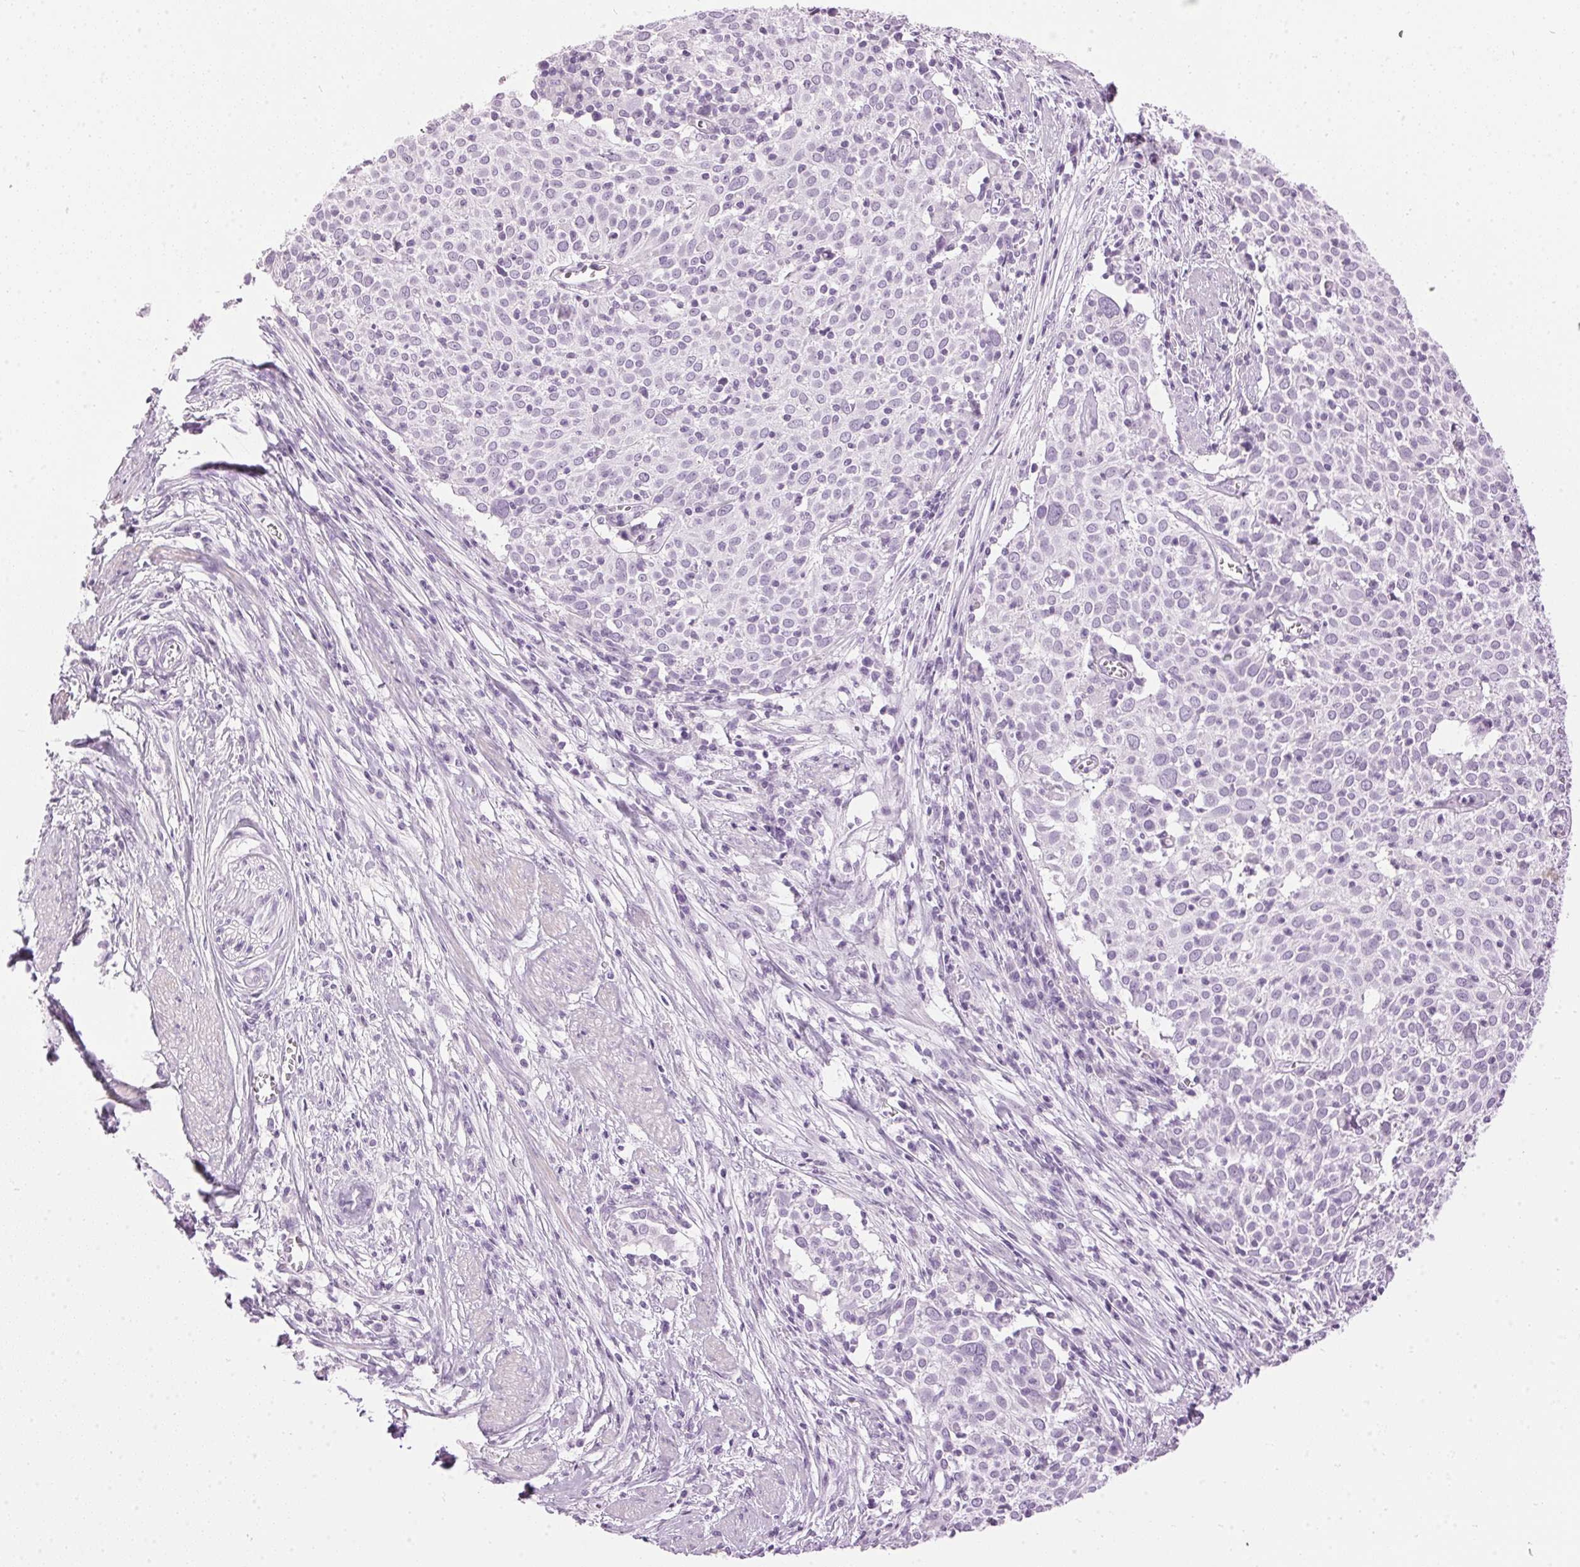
{"staining": {"intensity": "negative", "quantity": "none", "location": "none"}, "tissue": "cervical cancer", "cell_type": "Tumor cells", "image_type": "cancer", "snomed": [{"axis": "morphology", "description": "Squamous cell carcinoma, NOS"}, {"axis": "topography", "description": "Cervix"}], "caption": "The photomicrograph exhibits no staining of tumor cells in cervical squamous cell carcinoma.", "gene": "SP7", "patient": {"sex": "female", "age": 39}}